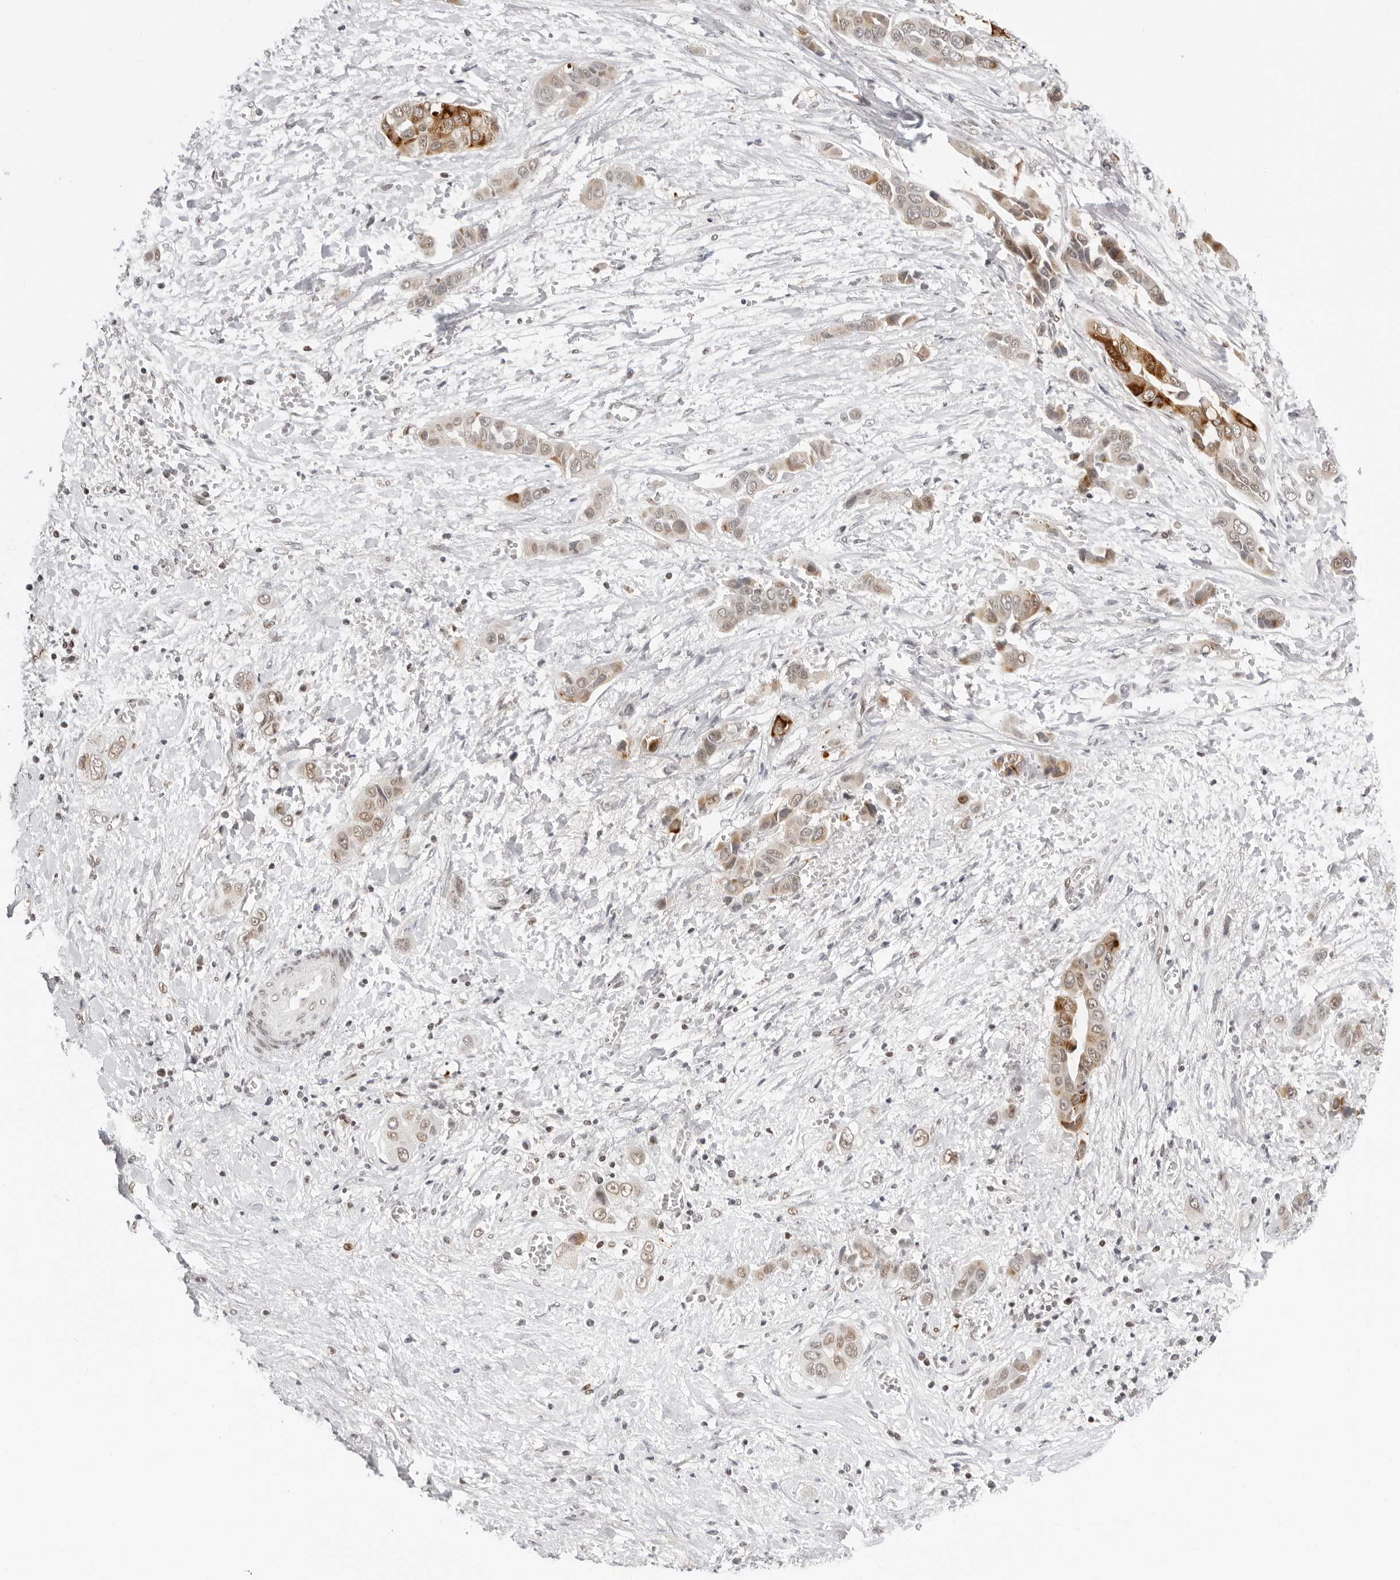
{"staining": {"intensity": "moderate", "quantity": ">75%", "location": "cytoplasmic/membranous,nuclear"}, "tissue": "liver cancer", "cell_type": "Tumor cells", "image_type": "cancer", "snomed": [{"axis": "morphology", "description": "Cholangiocarcinoma"}, {"axis": "topography", "description": "Liver"}], "caption": "Liver cancer (cholangiocarcinoma) stained for a protein (brown) exhibits moderate cytoplasmic/membranous and nuclear positive staining in about >75% of tumor cells.", "gene": "MSH6", "patient": {"sex": "female", "age": 52}}